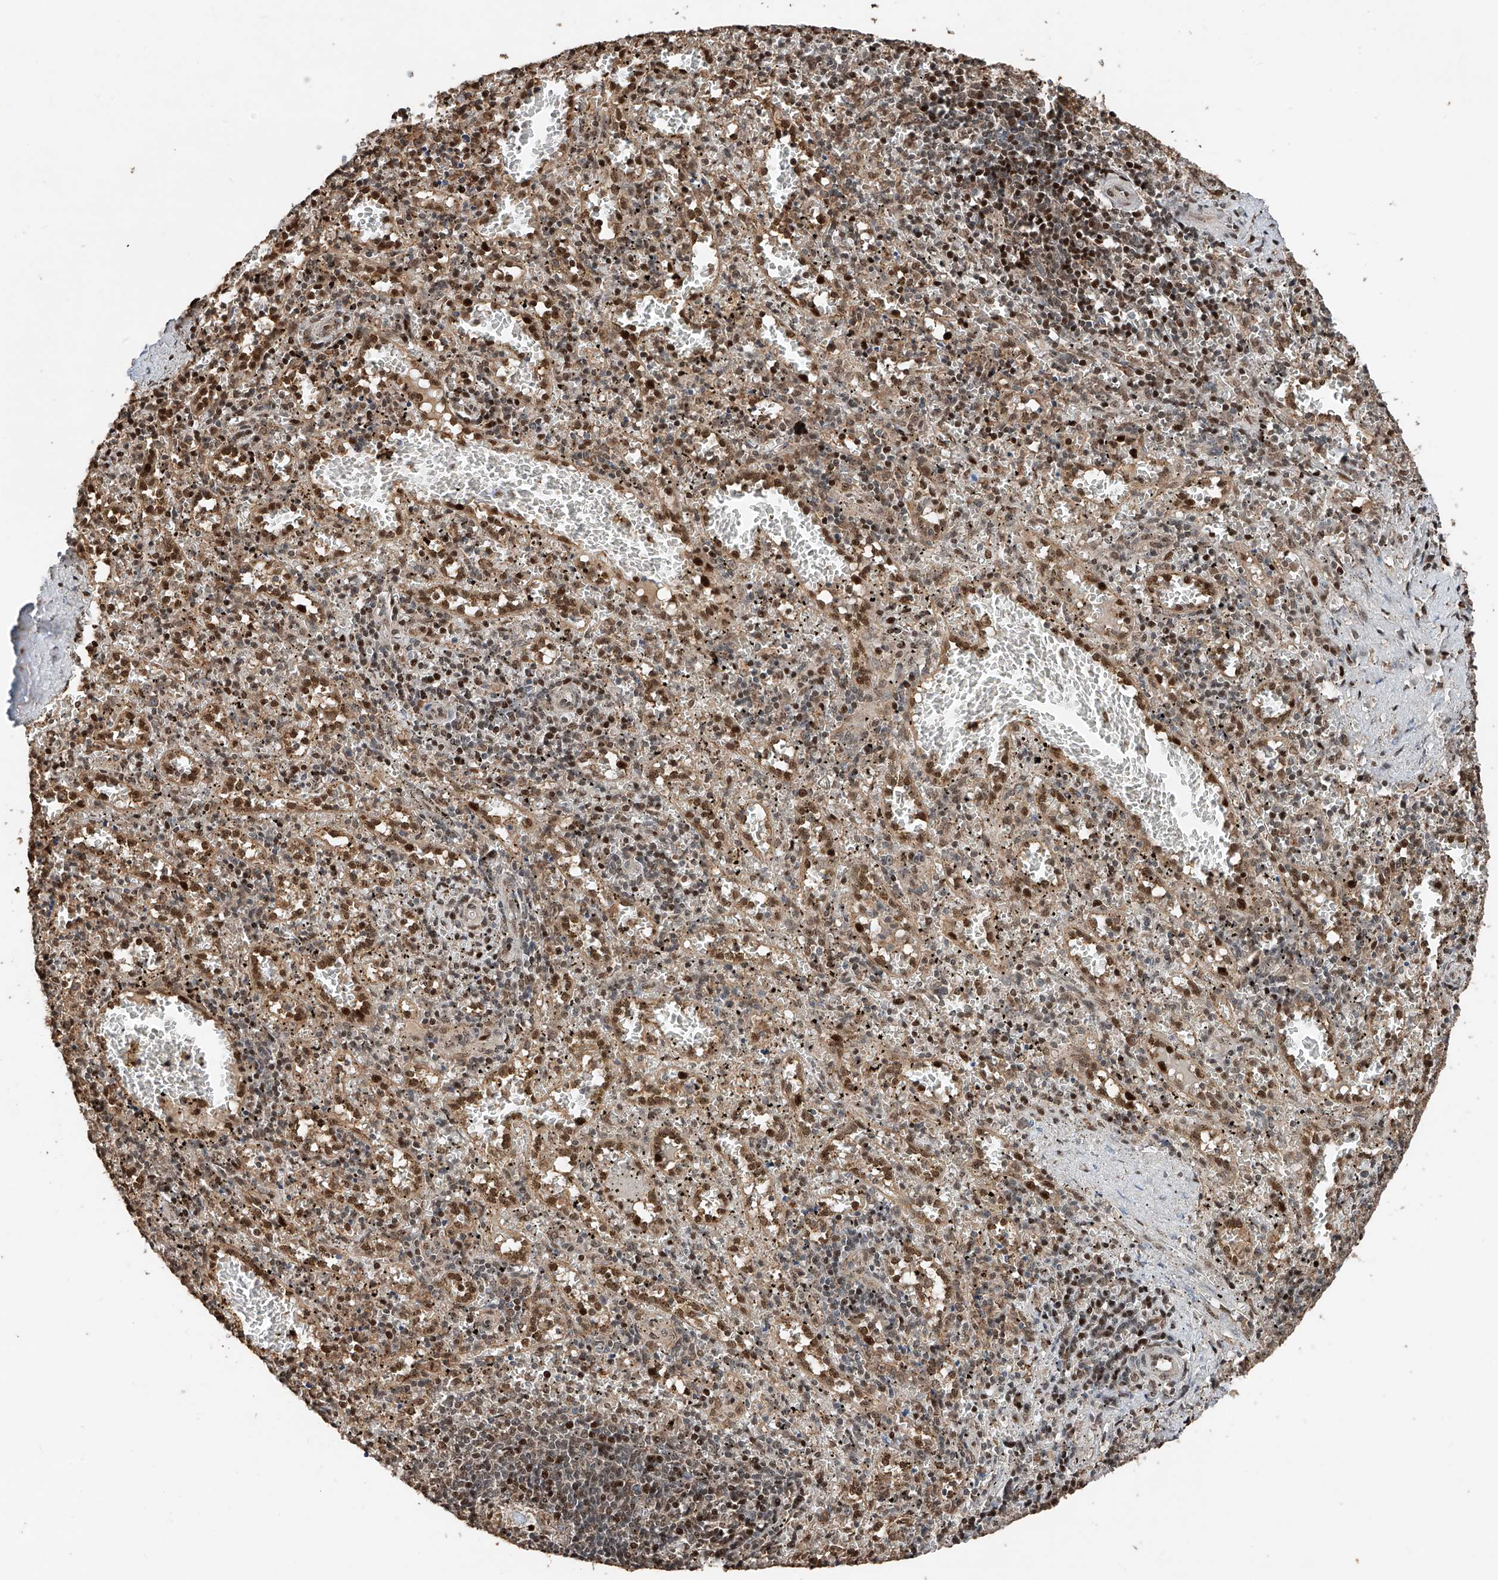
{"staining": {"intensity": "moderate", "quantity": "25%-75%", "location": "nuclear"}, "tissue": "spleen", "cell_type": "Cells in red pulp", "image_type": "normal", "snomed": [{"axis": "morphology", "description": "Normal tissue, NOS"}, {"axis": "topography", "description": "Spleen"}], "caption": "An immunohistochemistry (IHC) photomicrograph of benign tissue is shown. Protein staining in brown labels moderate nuclear positivity in spleen within cells in red pulp.", "gene": "RMND1", "patient": {"sex": "male", "age": 11}}